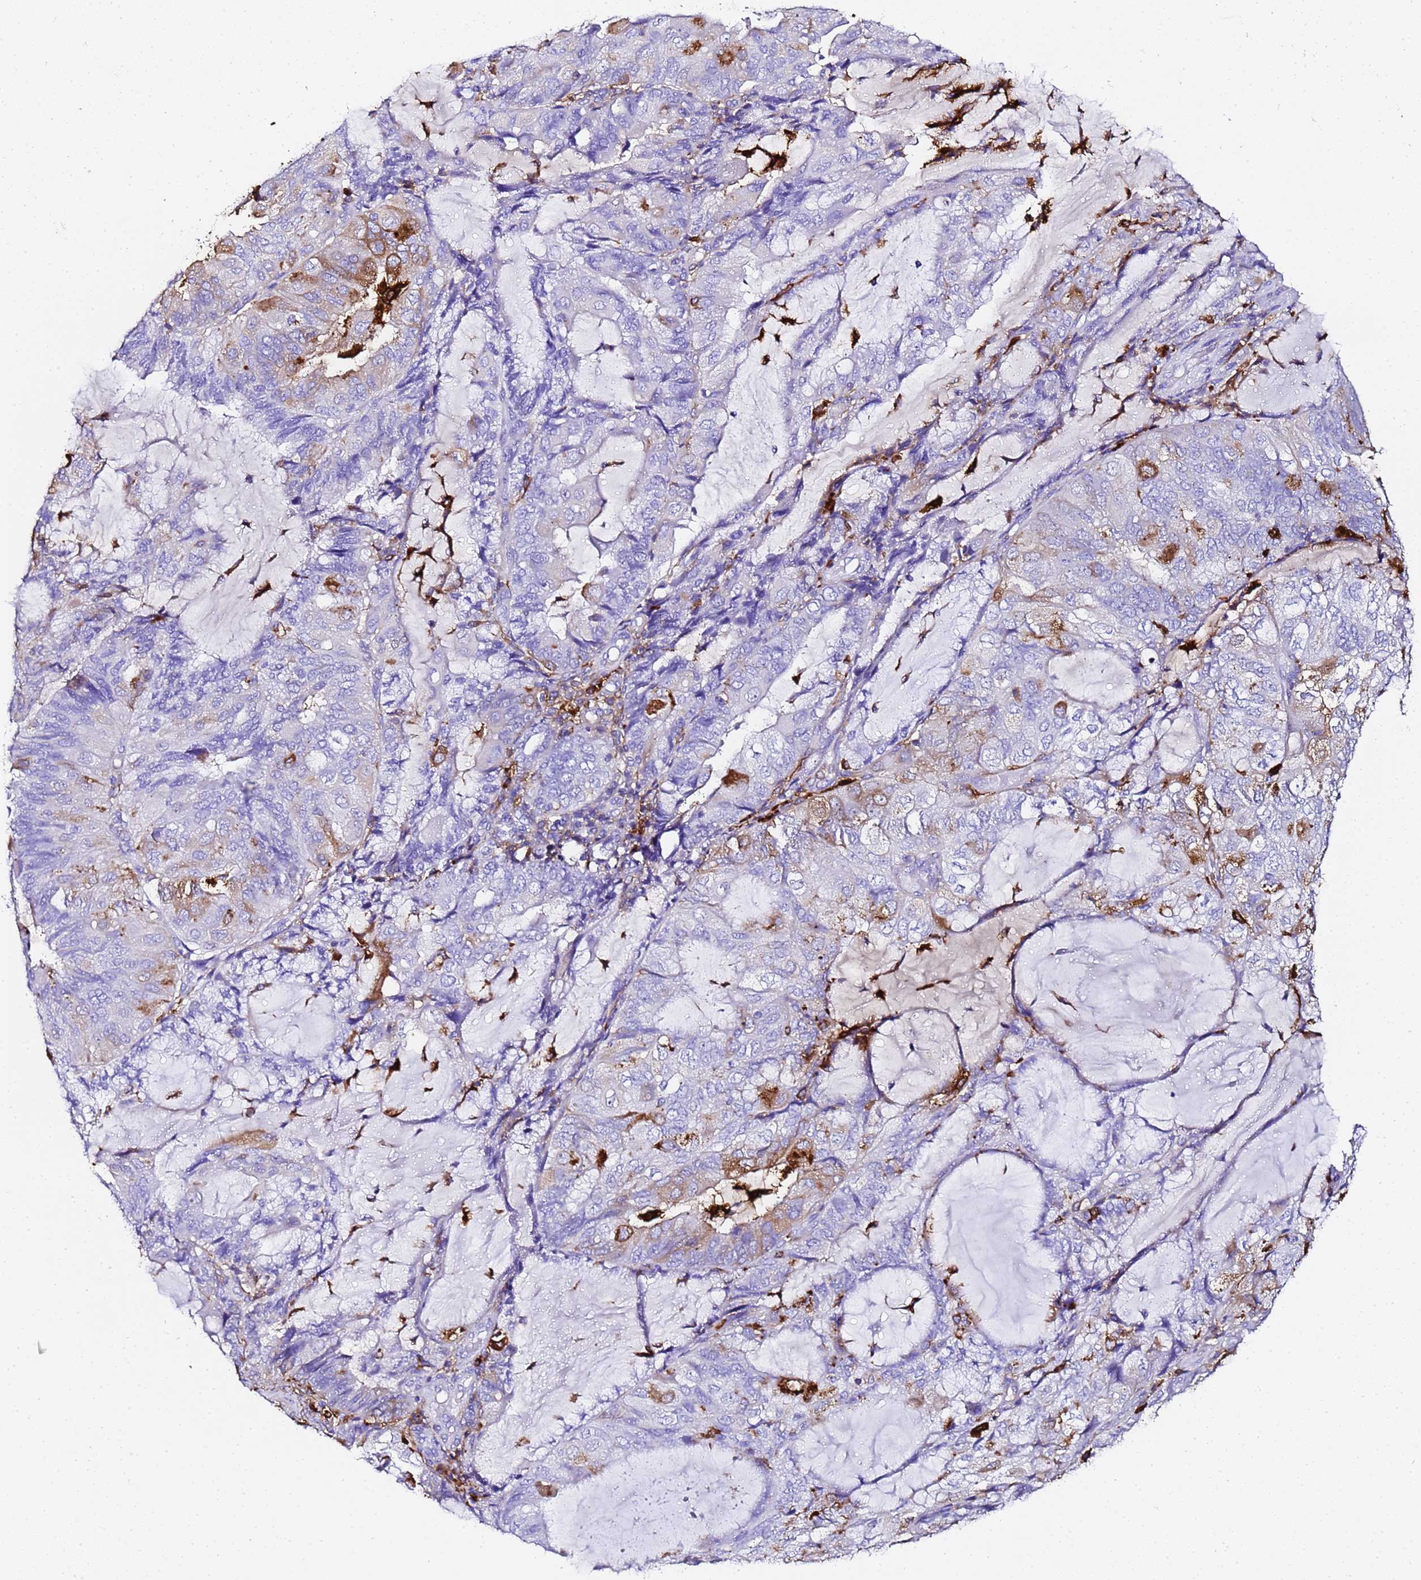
{"staining": {"intensity": "moderate", "quantity": "<25%", "location": "cytoplasmic/membranous"}, "tissue": "endometrial cancer", "cell_type": "Tumor cells", "image_type": "cancer", "snomed": [{"axis": "morphology", "description": "Adenocarcinoma, NOS"}, {"axis": "topography", "description": "Endometrium"}], "caption": "Immunohistochemistry of adenocarcinoma (endometrial) shows low levels of moderate cytoplasmic/membranous staining in about <25% of tumor cells. (Stains: DAB in brown, nuclei in blue, Microscopy: brightfield microscopy at high magnification).", "gene": "FTL", "patient": {"sex": "female", "age": 81}}